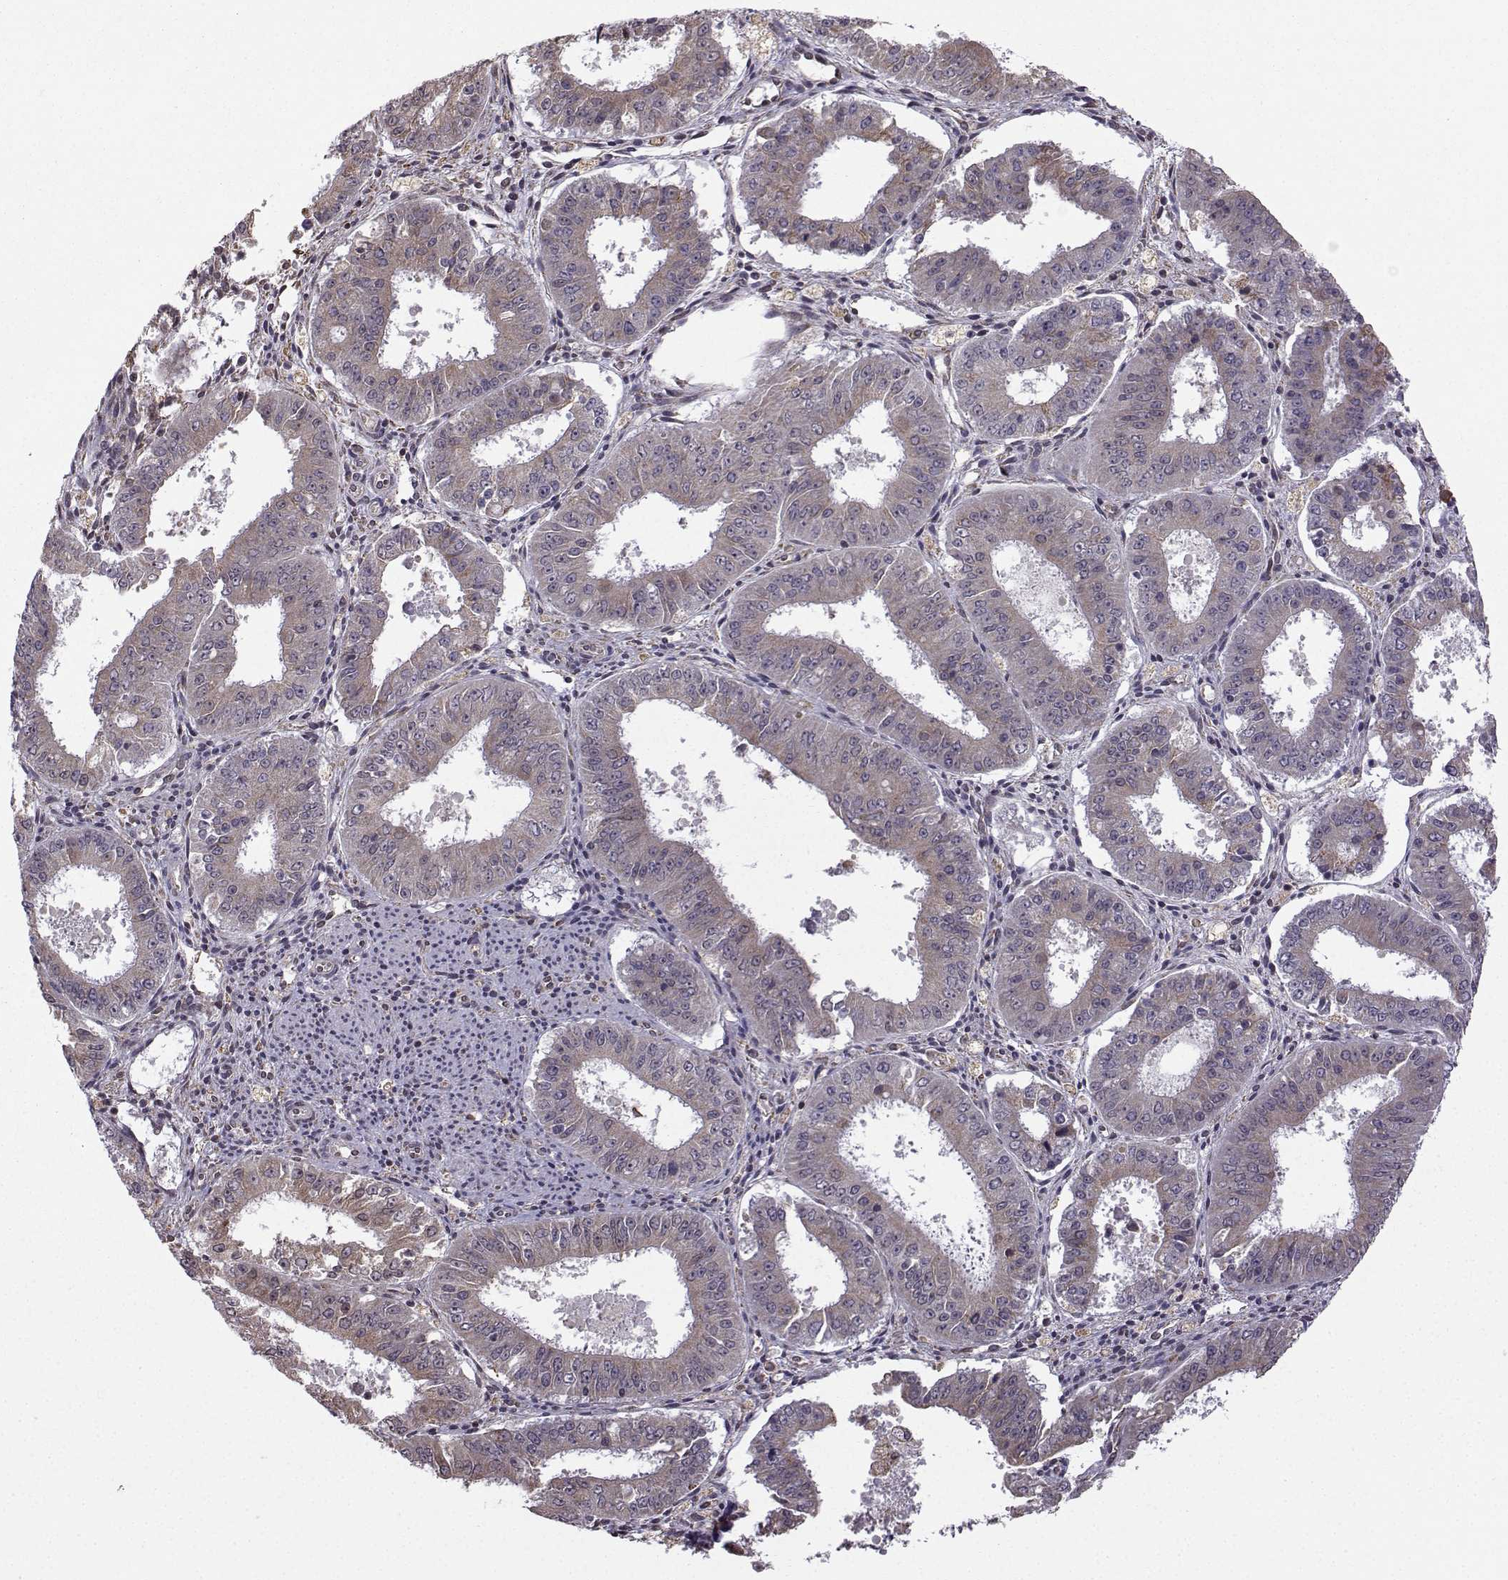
{"staining": {"intensity": "negative", "quantity": "none", "location": "none"}, "tissue": "ovarian cancer", "cell_type": "Tumor cells", "image_type": "cancer", "snomed": [{"axis": "morphology", "description": "Carcinoma, endometroid"}, {"axis": "topography", "description": "Ovary"}], "caption": "Human ovarian cancer (endometroid carcinoma) stained for a protein using IHC demonstrates no positivity in tumor cells.", "gene": "EZH1", "patient": {"sex": "female", "age": 42}}